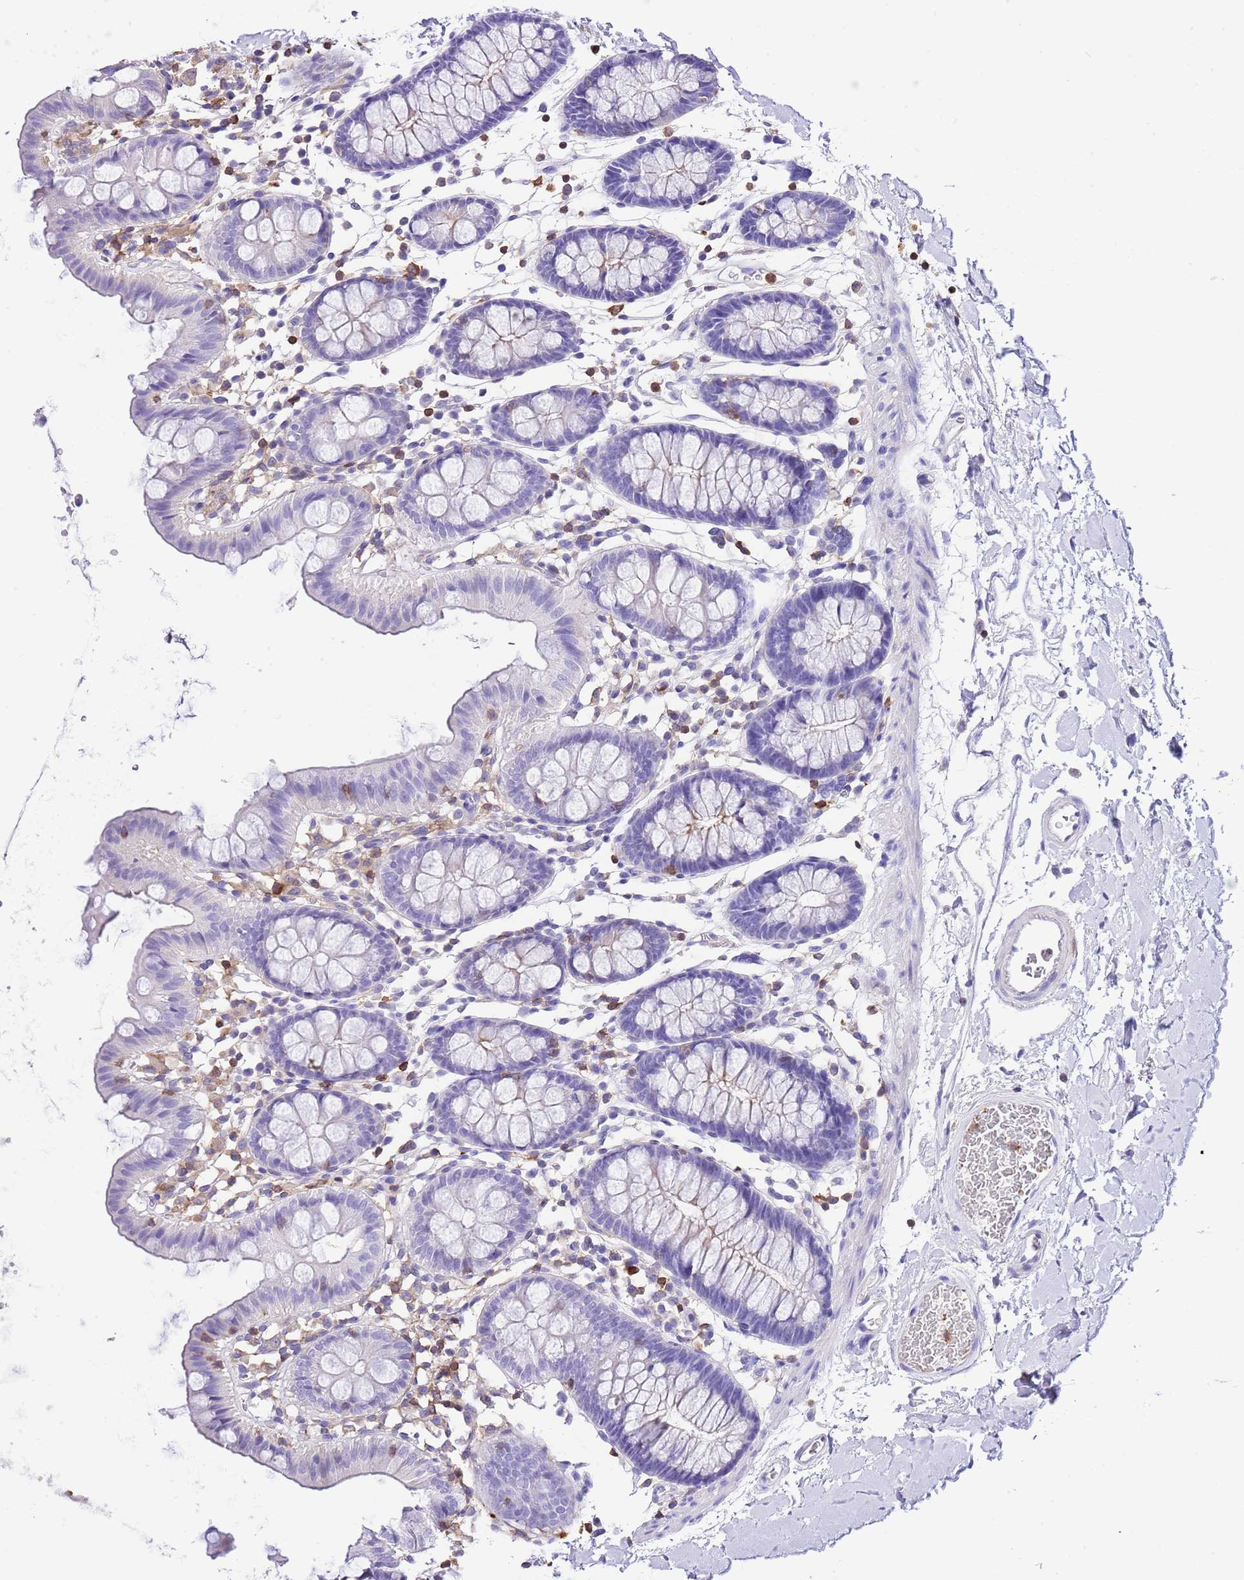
{"staining": {"intensity": "negative", "quantity": "none", "location": "none"}, "tissue": "colon", "cell_type": "Endothelial cells", "image_type": "normal", "snomed": [{"axis": "morphology", "description": "Normal tissue, NOS"}, {"axis": "topography", "description": "Colon"}], "caption": "Colon stained for a protein using immunohistochemistry shows no expression endothelial cells.", "gene": "CNN2", "patient": {"sex": "male", "age": 75}}